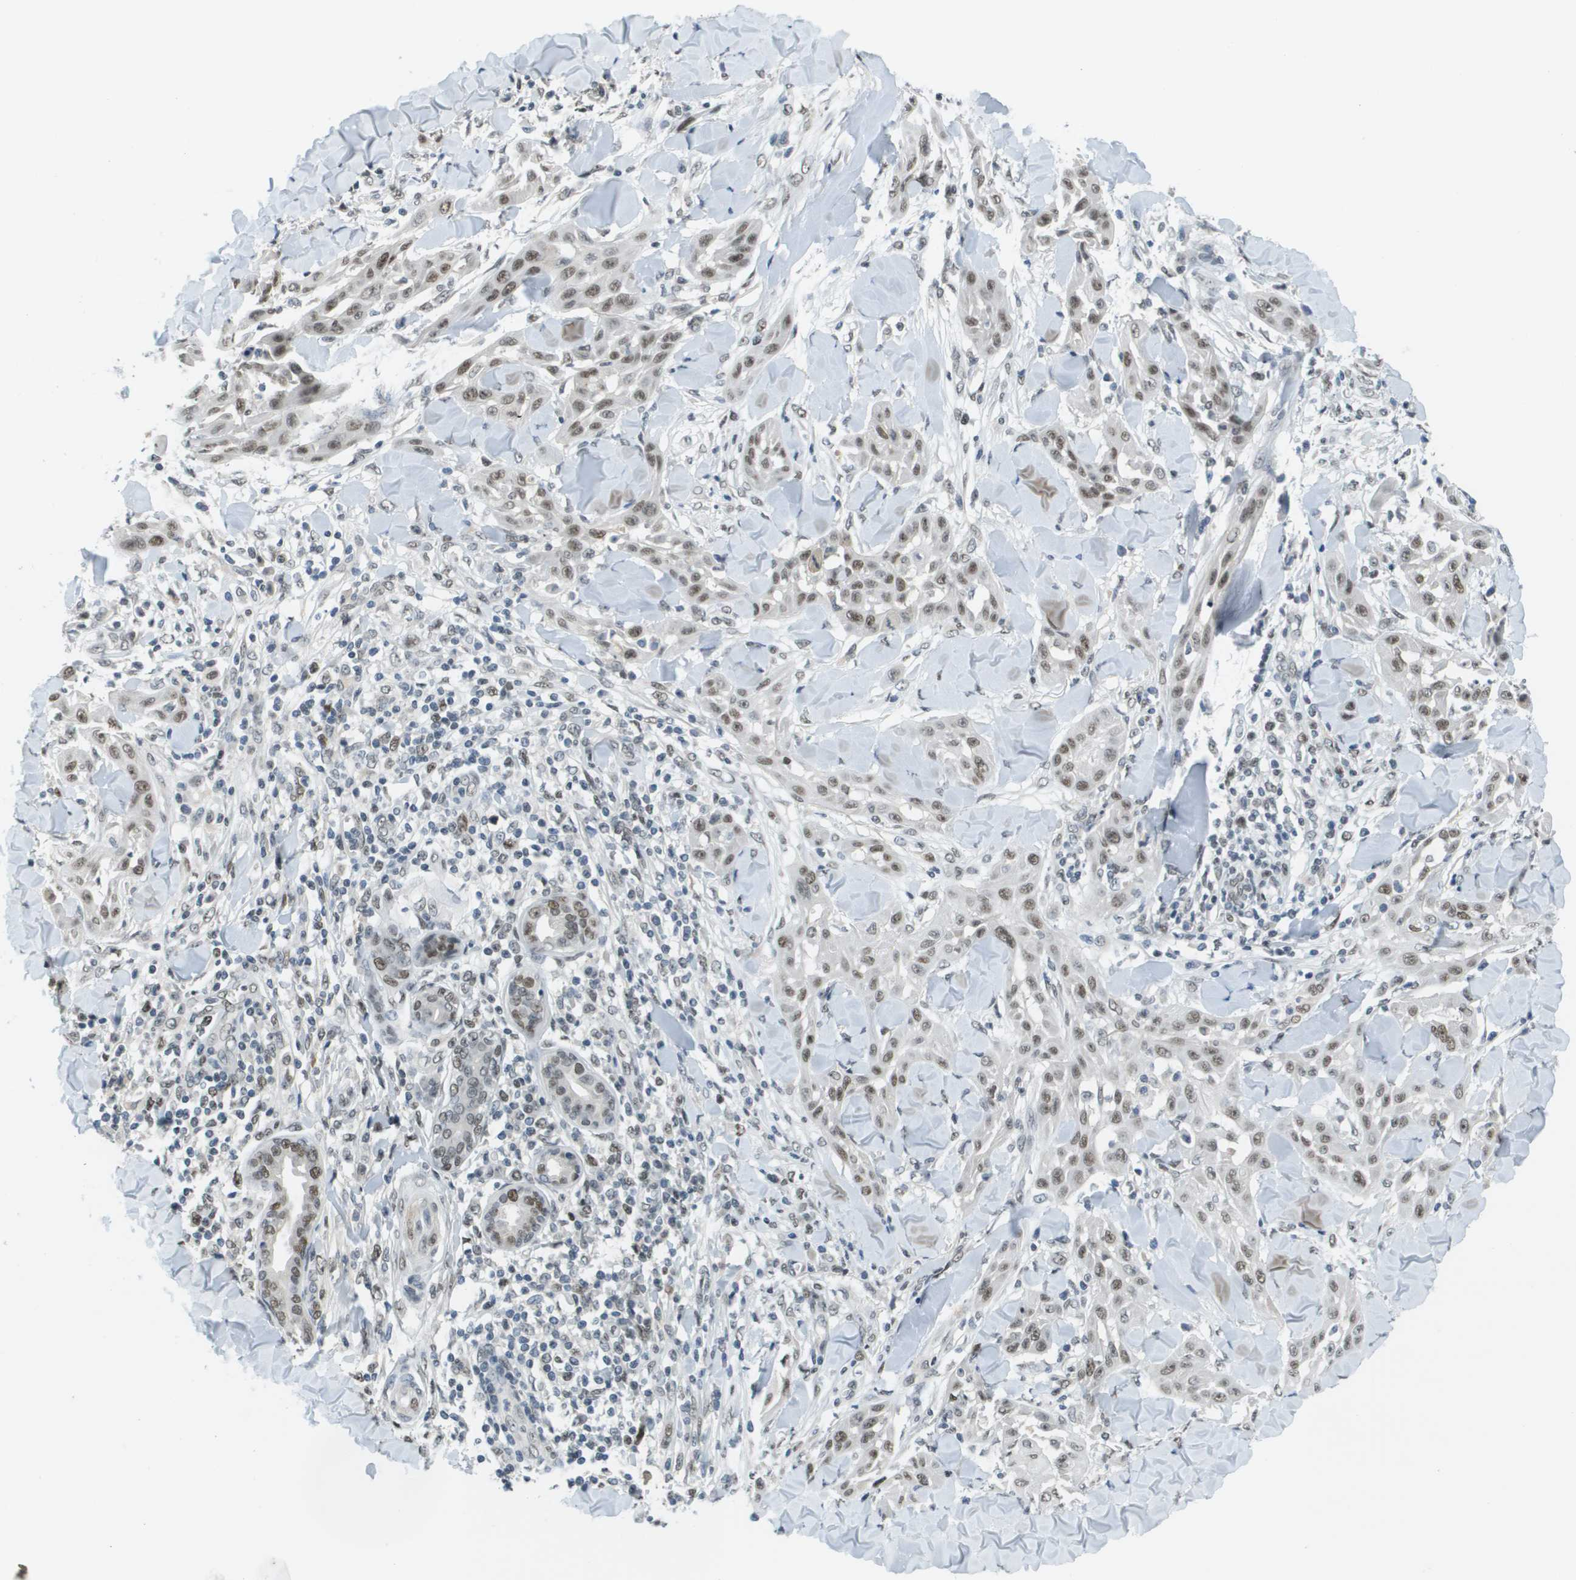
{"staining": {"intensity": "moderate", "quantity": ">75%", "location": "nuclear"}, "tissue": "skin cancer", "cell_type": "Tumor cells", "image_type": "cancer", "snomed": [{"axis": "morphology", "description": "Squamous cell carcinoma, NOS"}, {"axis": "topography", "description": "Skin"}], "caption": "This image shows immunohistochemistry staining of human skin cancer (squamous cell carcinoma), with medium moderate nuclear staining in approximately >75% of tumor cells.", "gene": "CBX5", "patient": {"sex": "male", "age": 24}}